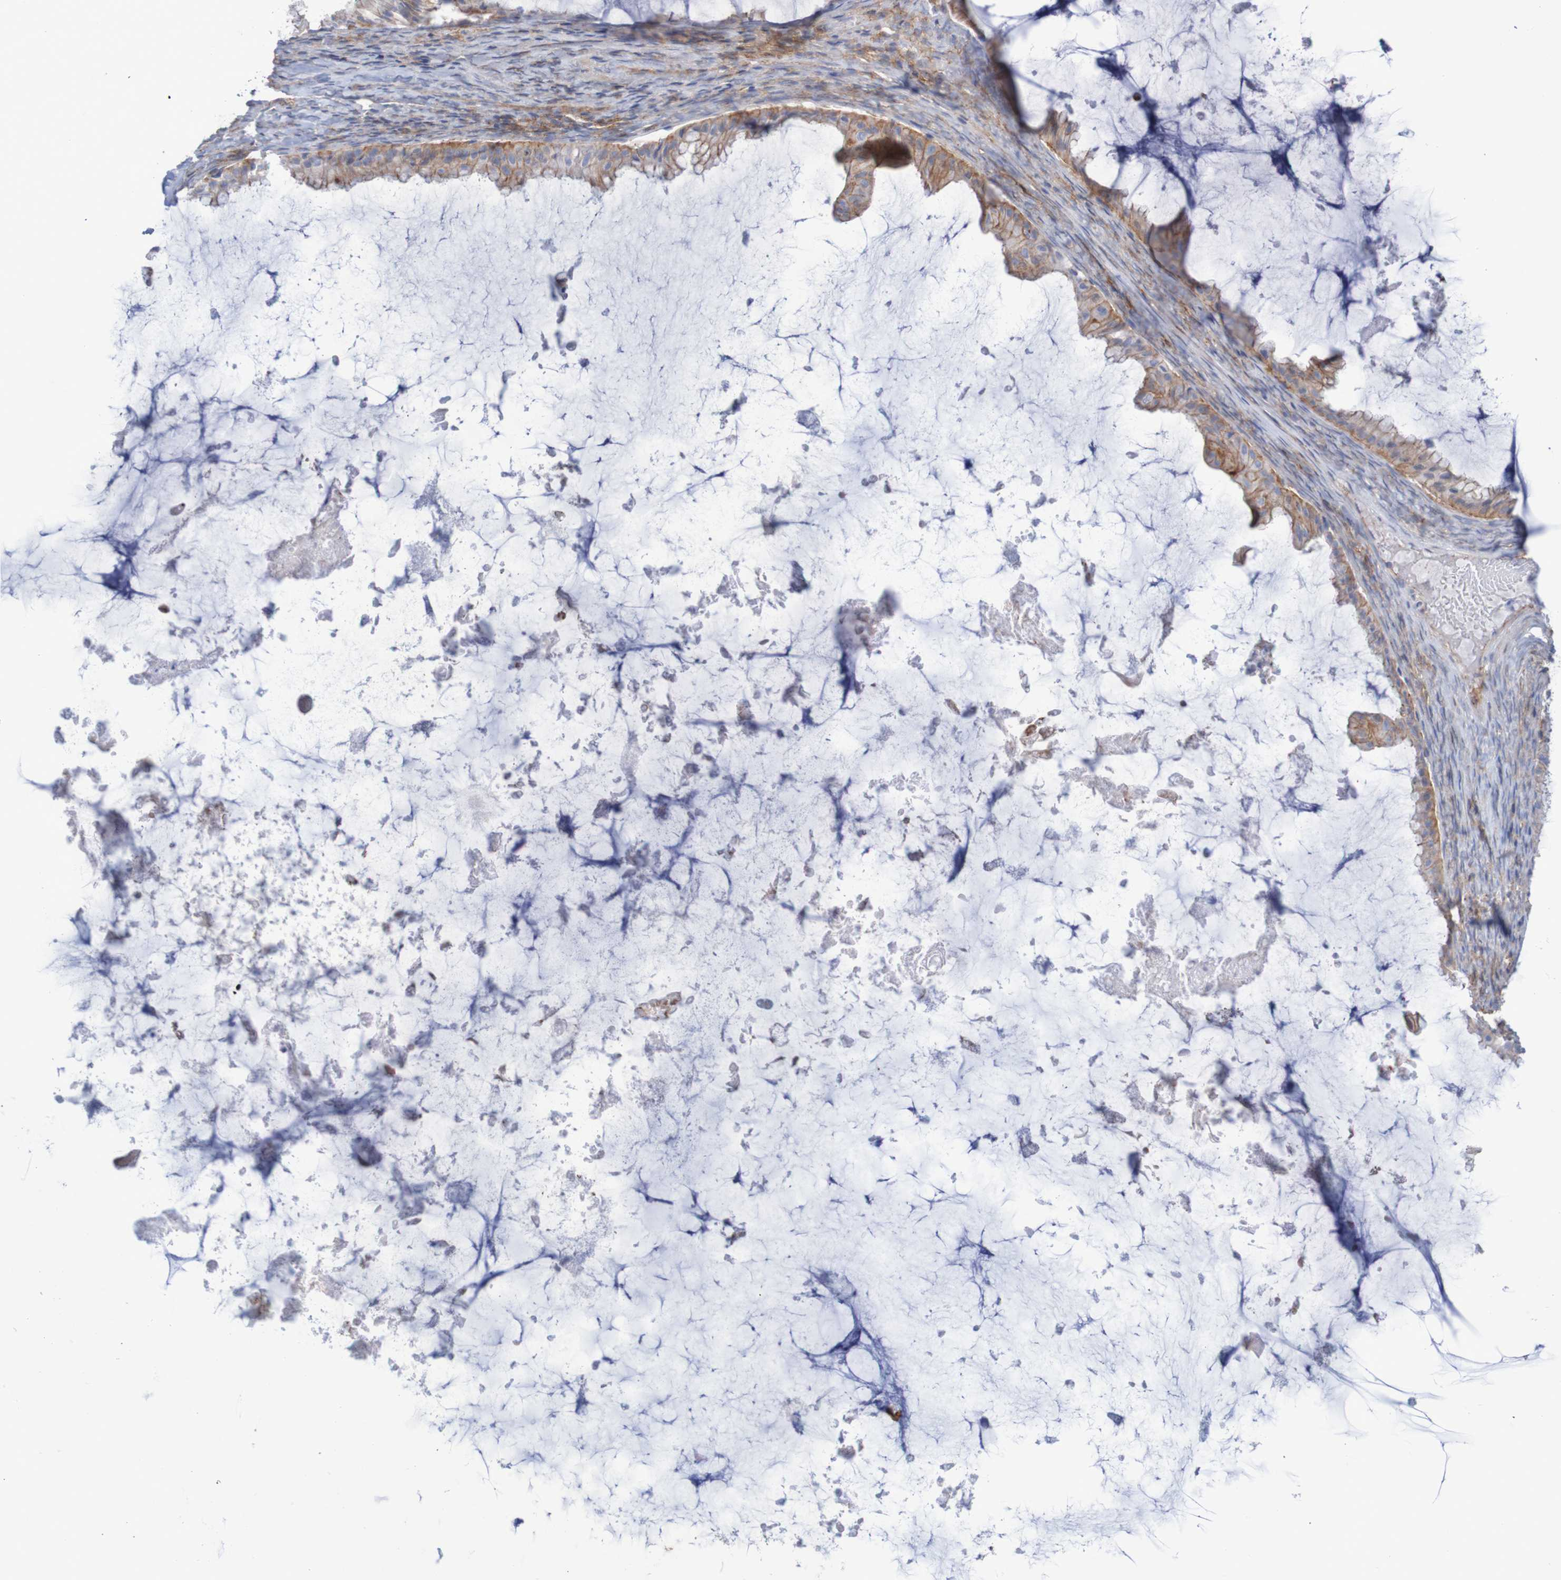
{"staining": {"intensity": "moderate", "quantity": "25%-75%", "location": "cytoplasmic/membranous"}, "tissue": "ovarian cancer", "cell_type": "Tumor cells", "image_type": "cancer", "snomed": [{"axis": "morphology", "description": "Cystadenocarcinoma, mucinous, NOS"}, {"axis": "topography", "description": "Ovary"}], "caption": "Ovarian cancer was stained to show a protein in brown. There is medium levels of moderate cytoplasmic/membranous expression in approximately 25%-75% of tumor cells.", "gene": "NECTIN2", "patient": {"sex": "female", "age": 61}}